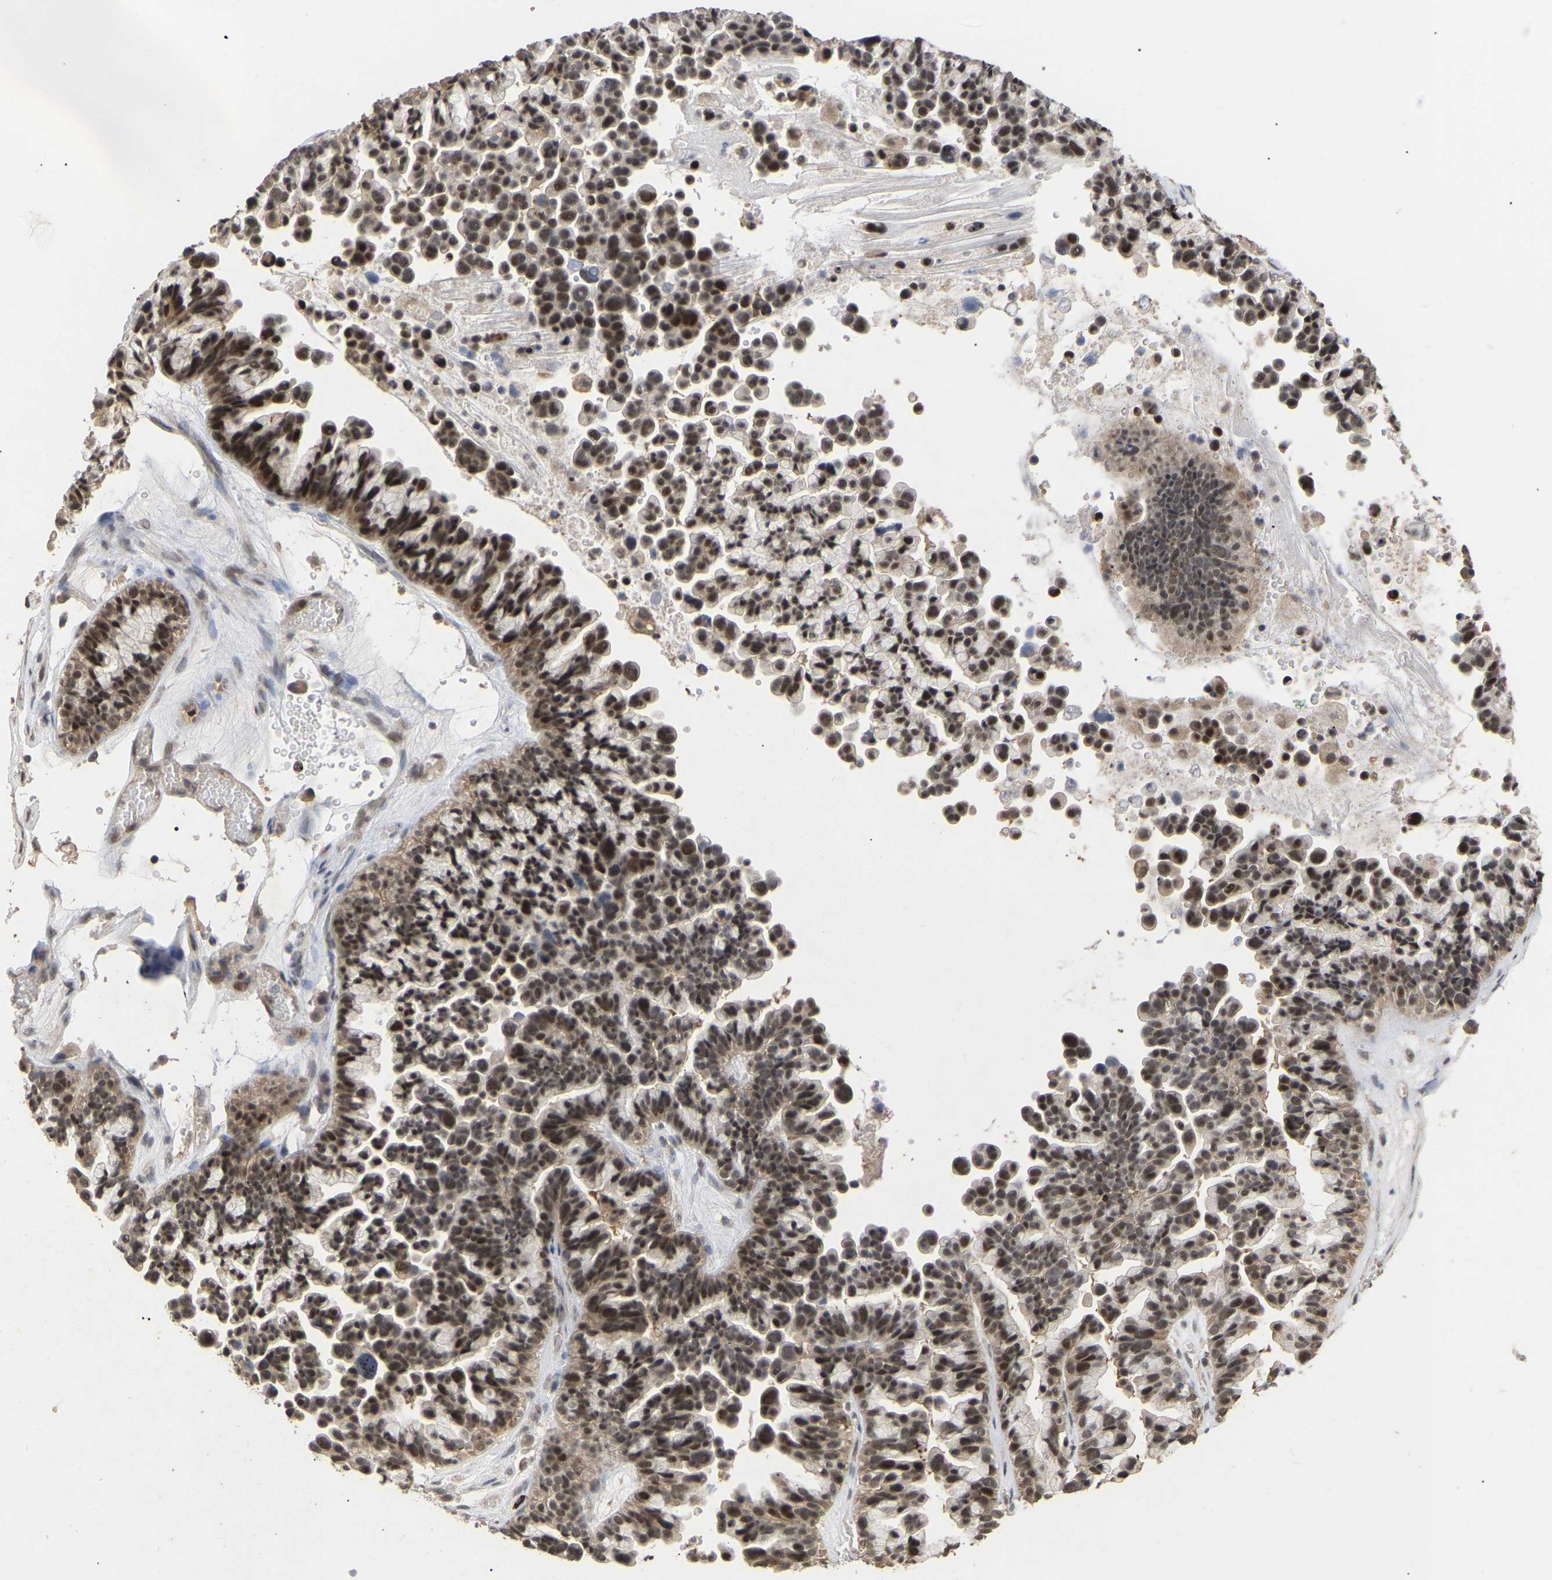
{"staining": {"intensity": "strong", "quantity": ">75%", "location": "nuclear"}, "tissue": "ovarian cancer", "cell_type": "Tumor cells", "image_type": "cancer", "snomed": [{"axis": "morphology", "description": "Cystadenocarcinoma, serous, NOS"}, {"axis": "topography", "description": "Ovary"}], "caption": "Strong nuclear expression for a protein is seen in about >75% of tumor cells of serous cystadenocarcinoma (ovarian) using IHC.", "gene": "JAZF1", "patient": {"sex": "female", "age": 56}}